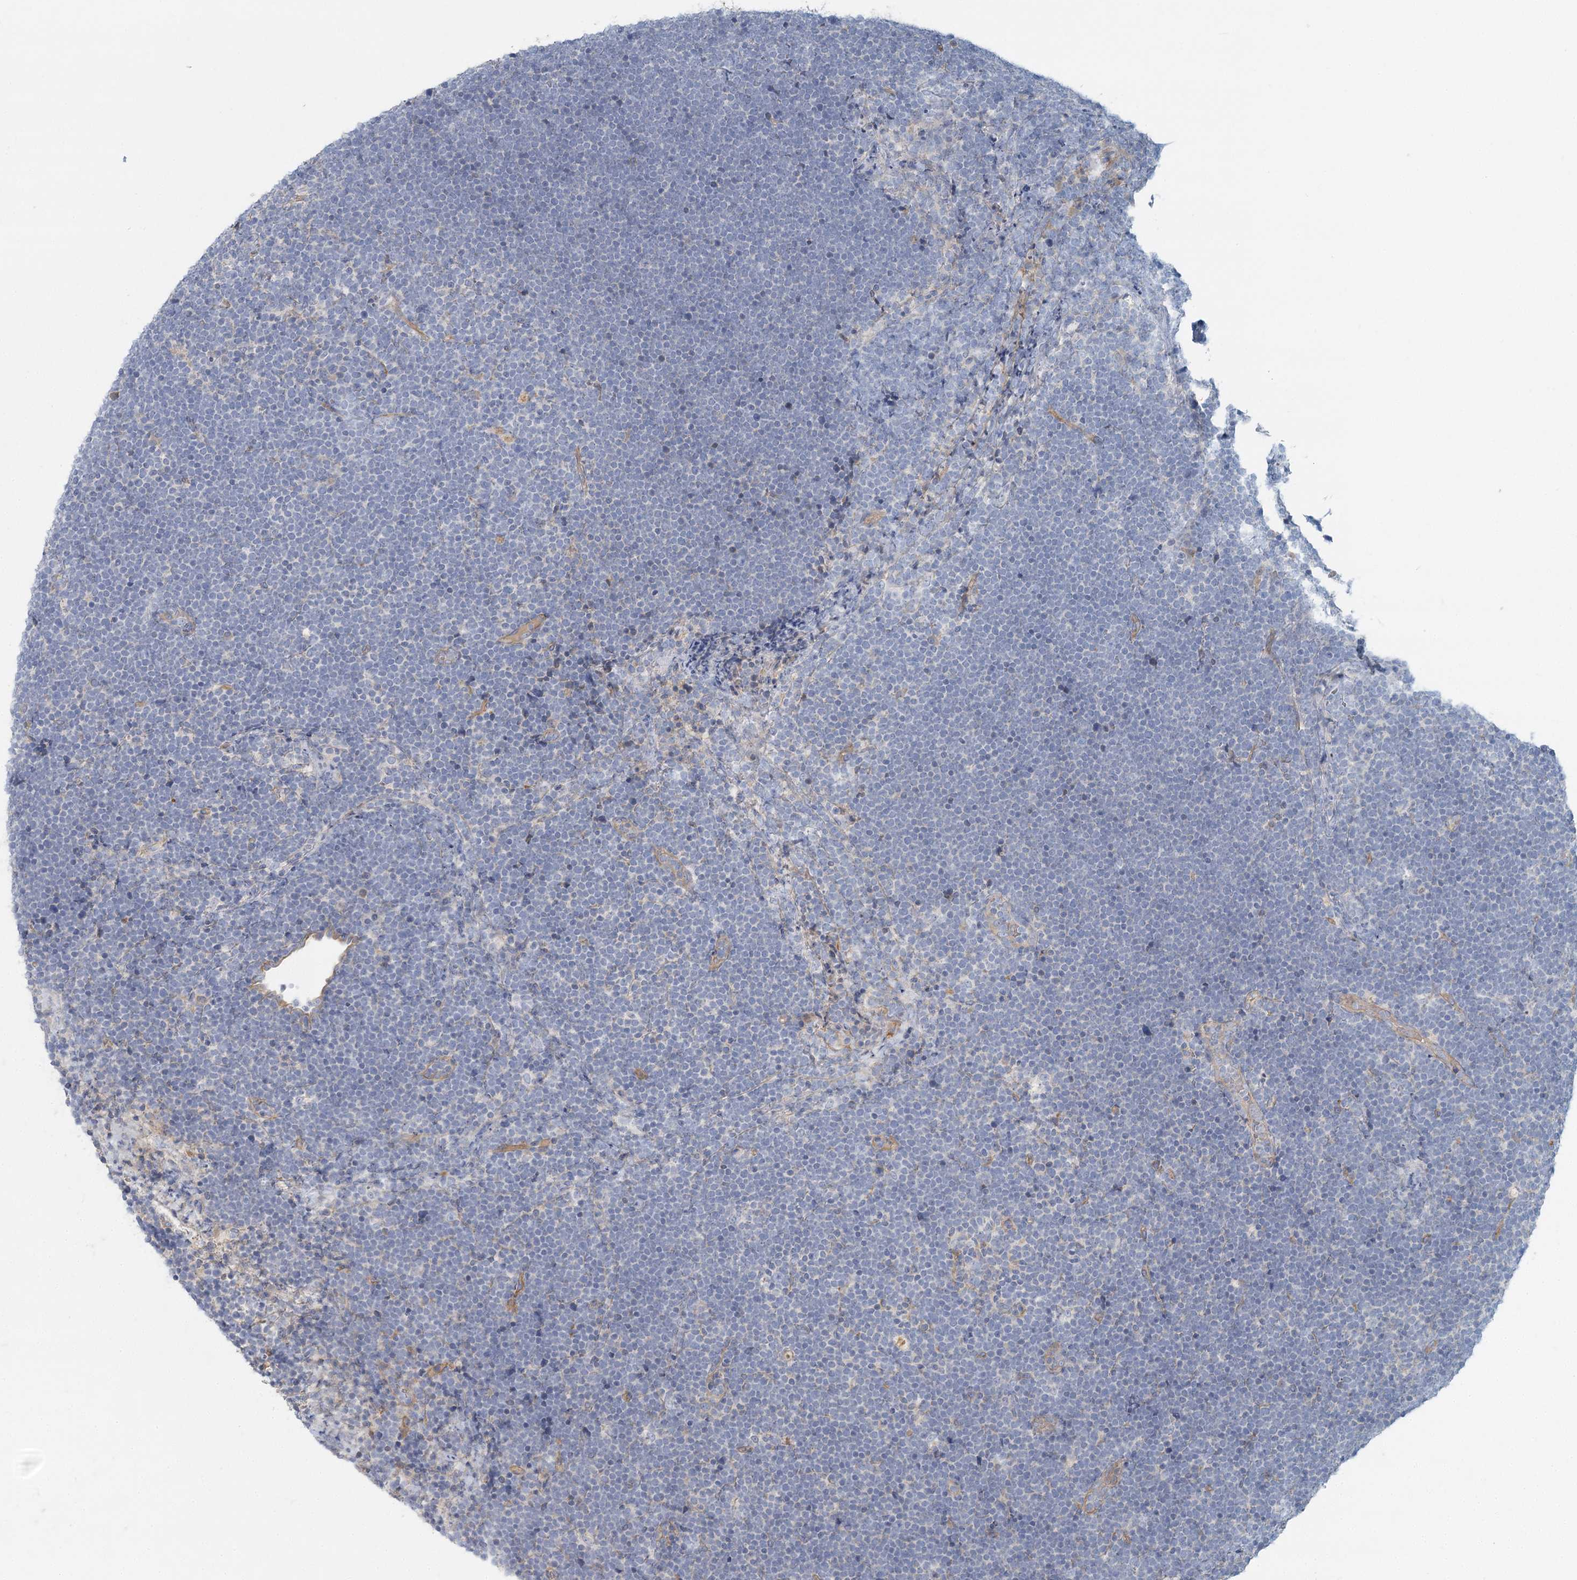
{"staining": {"intensity": "negative", "quantity": "none", "location": "none"}, "tissue": "lymphoma", "cell_type": "Tumor cells", "image_type": "cancer", "snomed": [{"axis": "morphology", "description": "Malignant lymphoma, non-Hodgkin's type, High grade"}, {"axis": "topography", "description": "Lymph node"}], "caption": "Immunohistochemistry (IHC) of lymphoma exhibits no expression in tumor cells.", "gene": "DNMBP", "patient": {"sex": "male", "age": 13}}